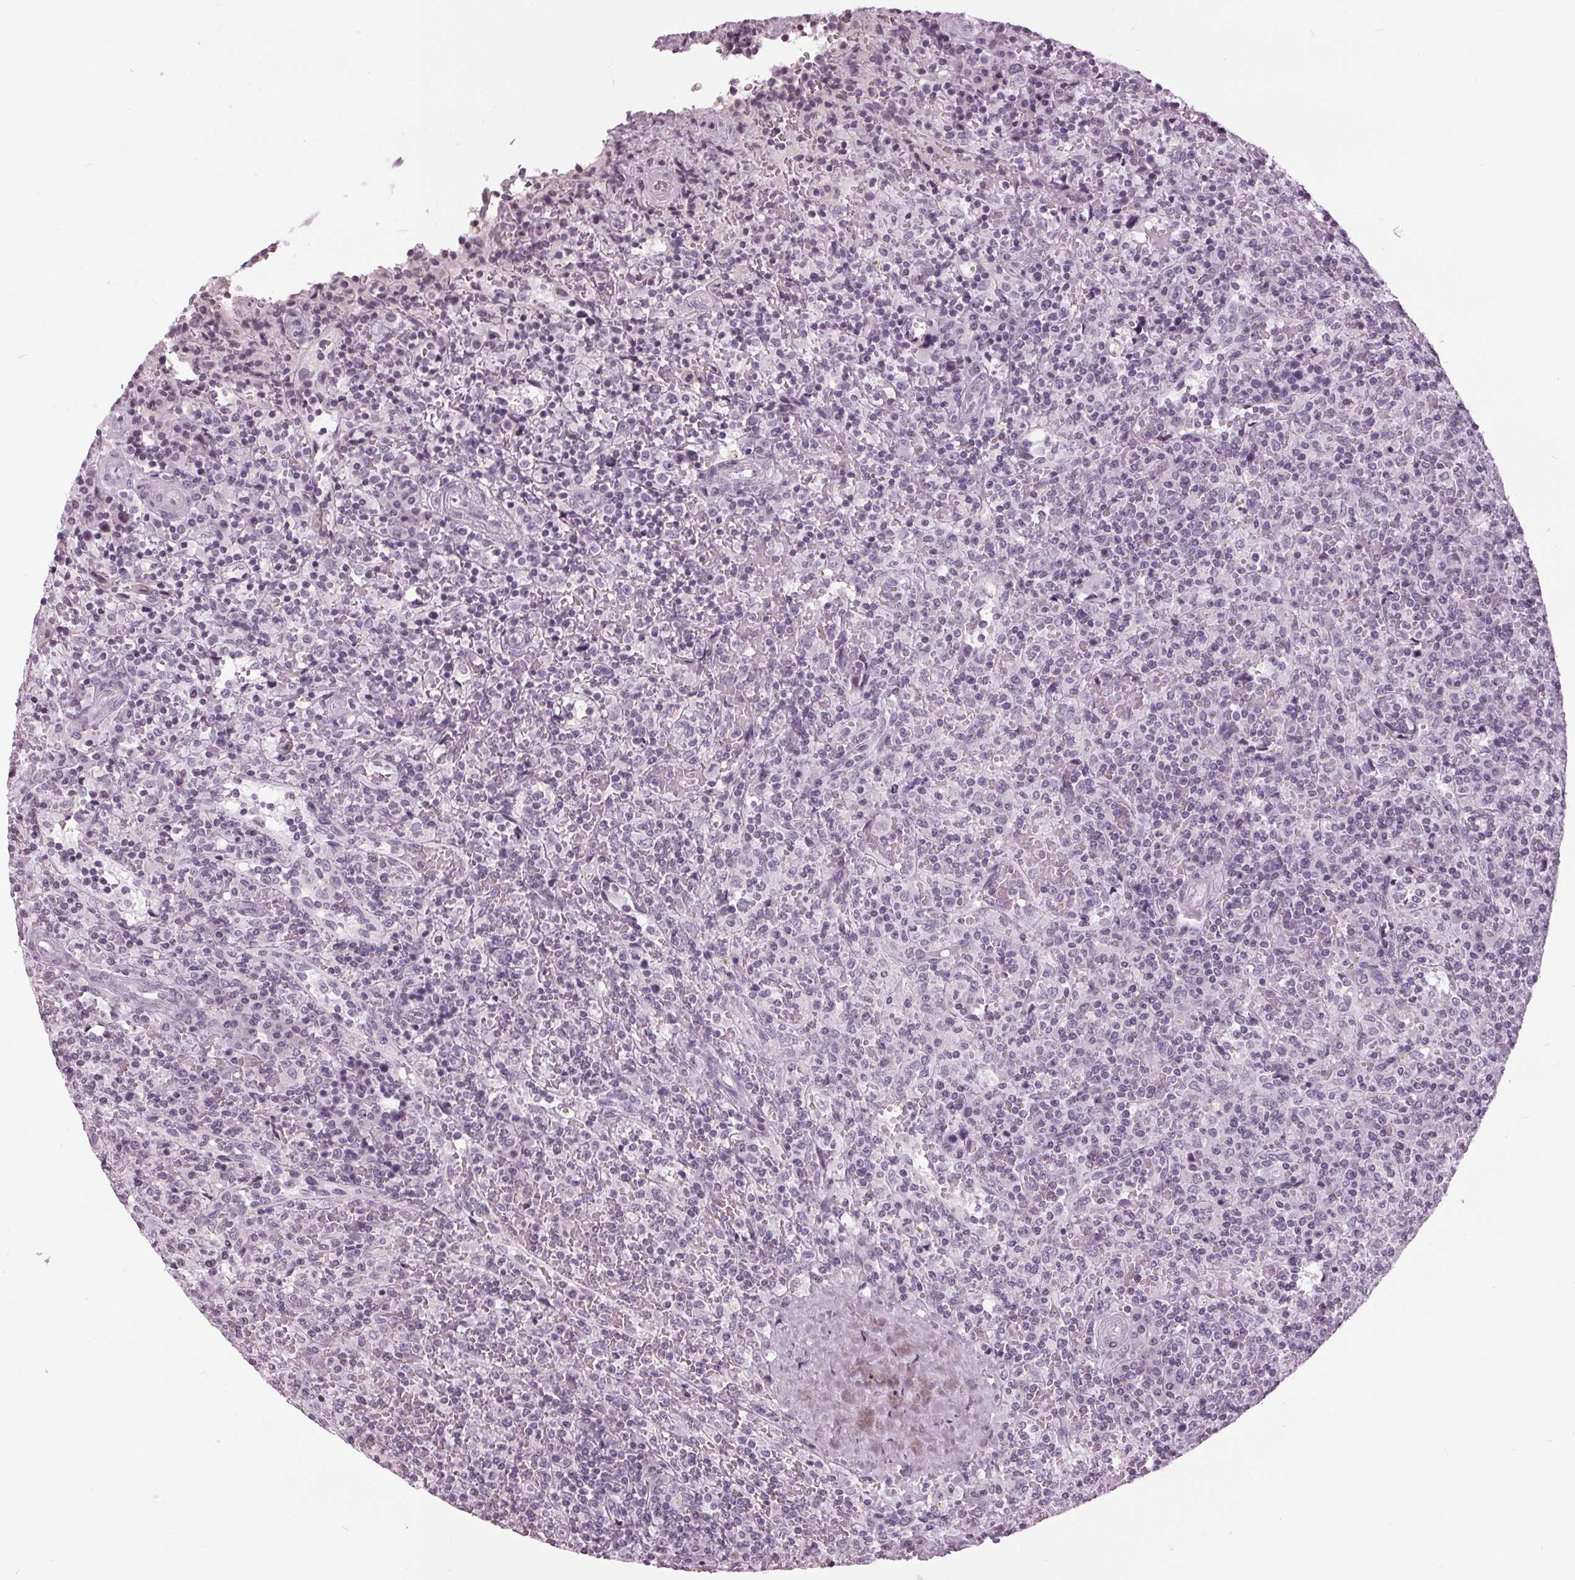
{"staining": {"intensity": "negative", "quantity": "none", "location": "none"}, "tissue": "lymphoma", "cell_type": "Tumor cells", "image_type": "cancer", "snomed": [{"axis": "morphology", "description": "Malignant lymphoma, non-Hodgkin's type, Low grade"}, {"axis": "topography", "description": "Spleen"}], "caption": "The immunohistochemistry image has no significant expression in tumor cells of low-grade malignant lymphoma, non-Hodgkin's type tissue.", "gene": "SLC9A4", "patient": {"sex": "male", "age": 62}}